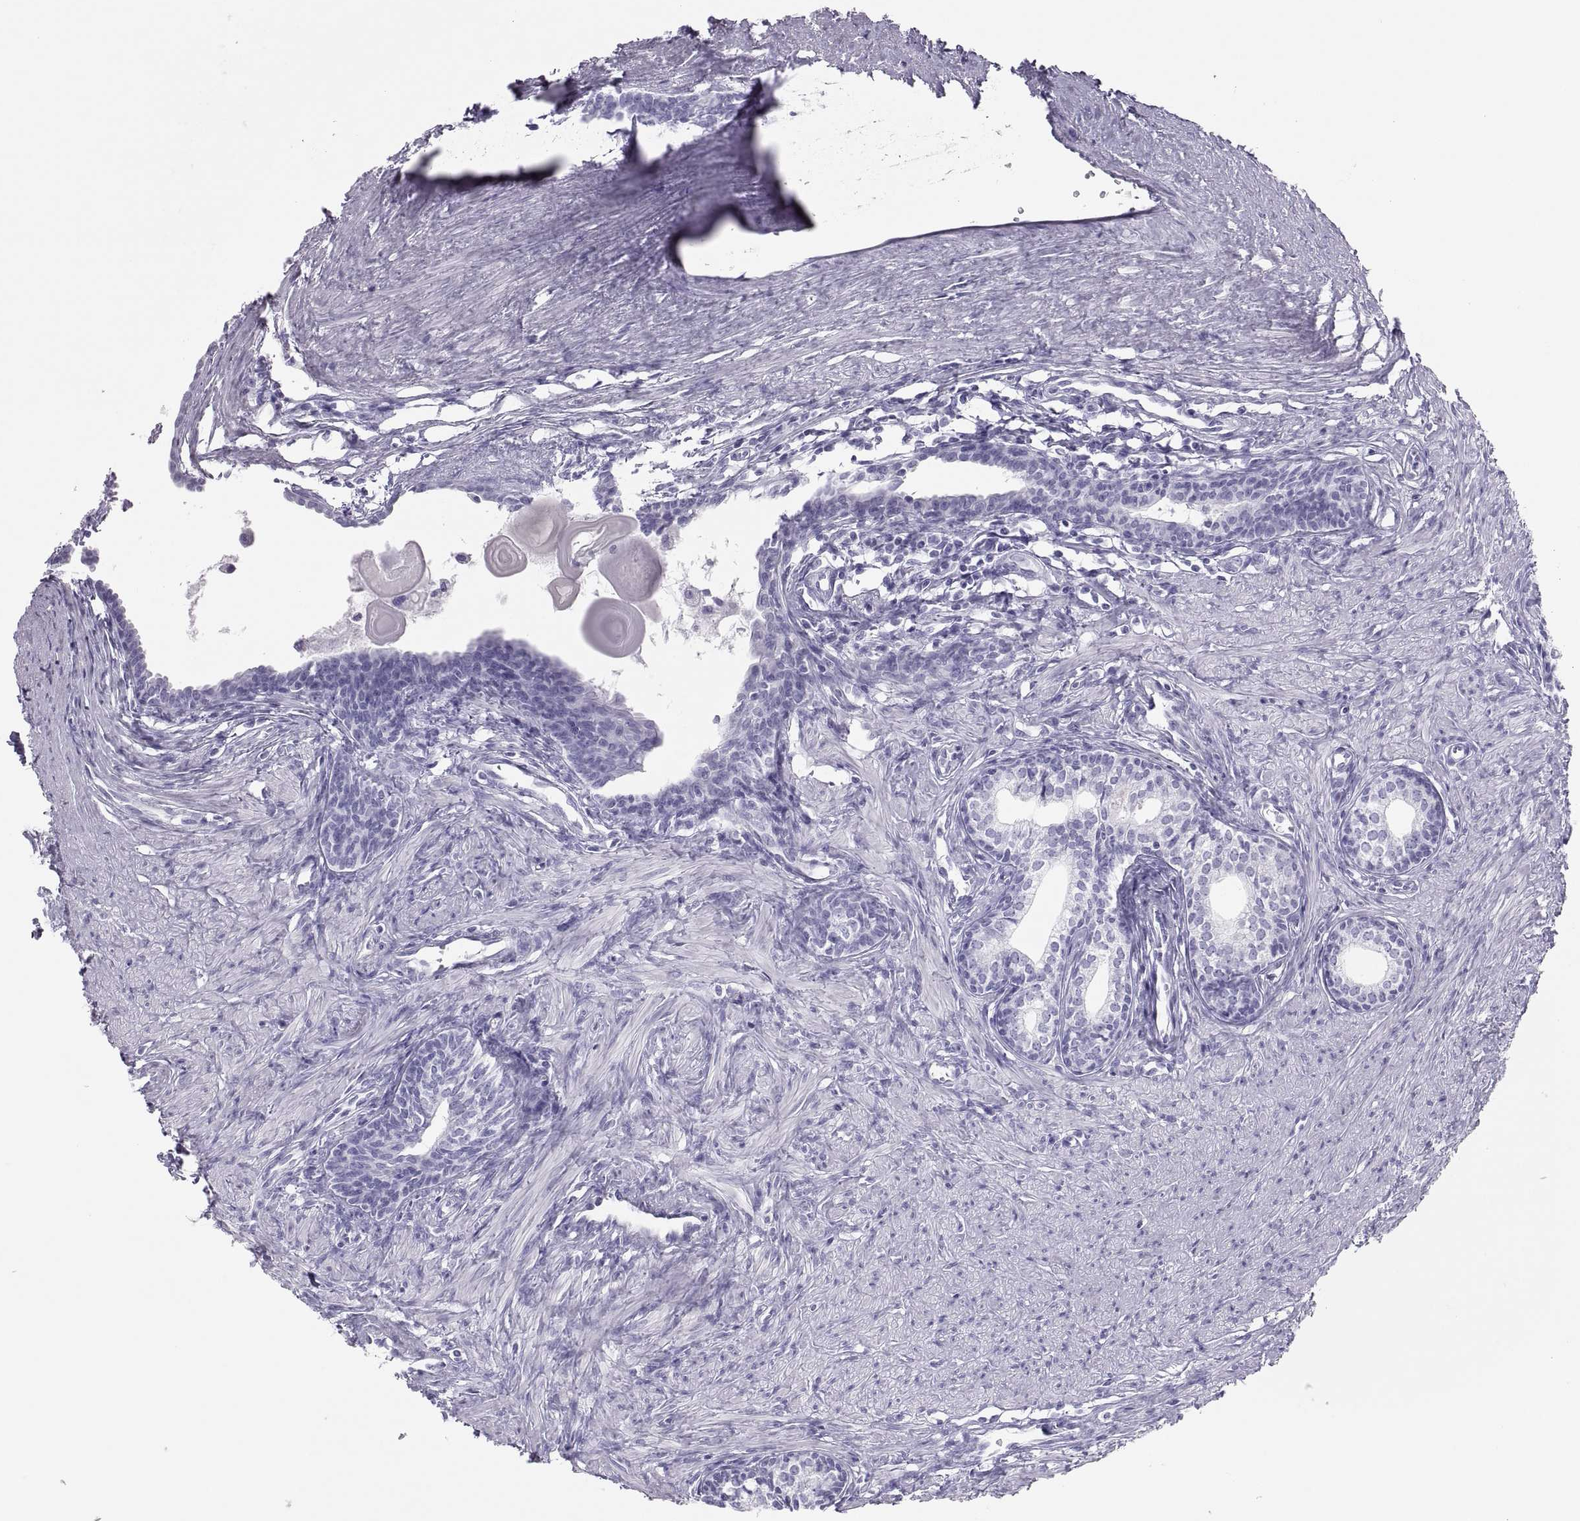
{"staining": {"intensity": "negative", "quantity": "none", "location": "none"}, "tissue": "prostate", "cell_type": "Glandular cells", "image_type": "normal", "snomed": [{"axis": "morphology", "description": "Normal tissue, NOS"}, {"axis": "topography", "description": "Prostate"}], "caption": "Image shows no protein positivity in glandular cells of normal prostate. (Immunohistochemistry, brightfield microscopy, high magnification).", "gene": "SEMG1", "patient": {"sex": "male", "age": 60}}